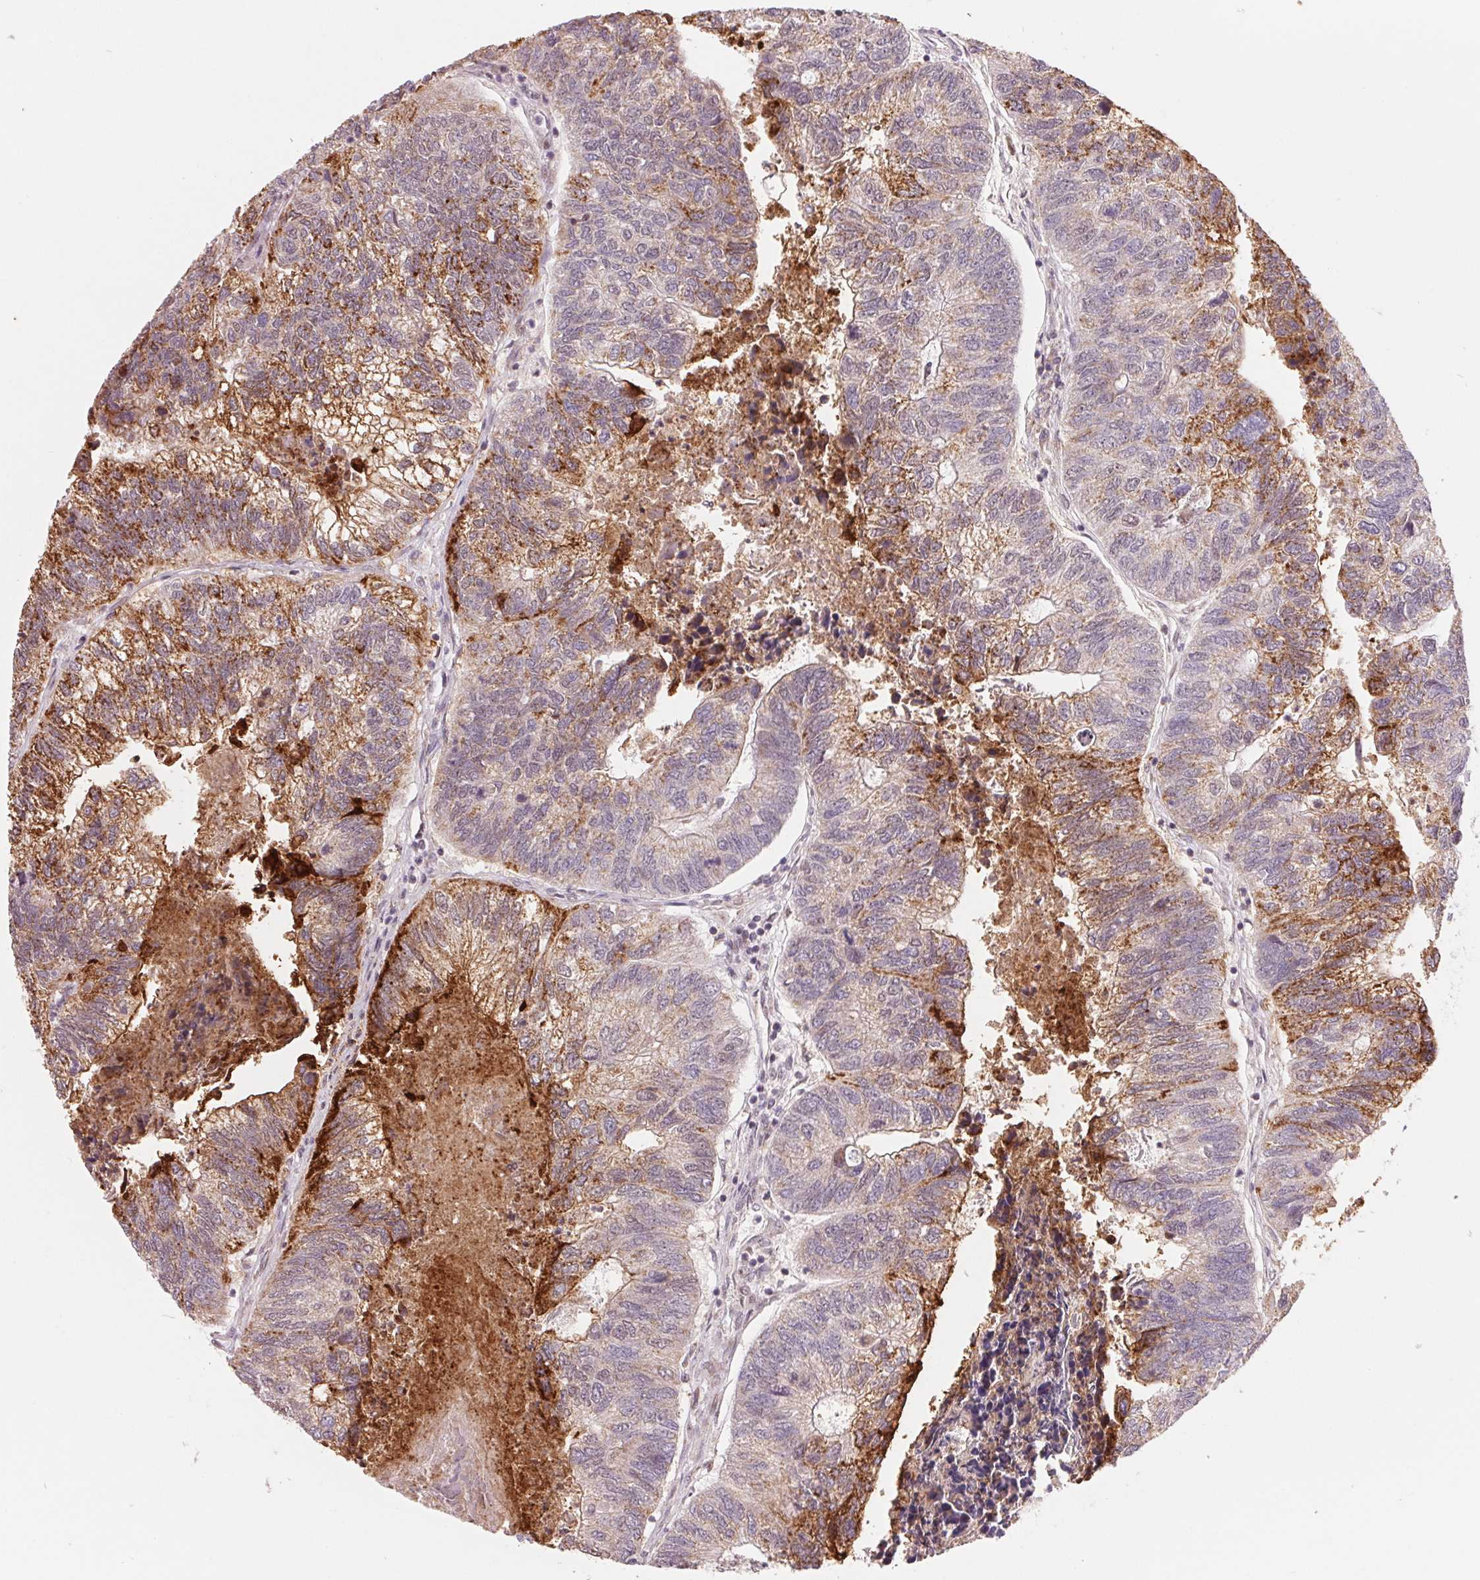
{"staining": {"intensity": "strong", "quantity": "<25%", "location": "cytoplasmic/membranous"}, "tissue": "colorectal cancer", "cell_type": "Tumor cells", "image_type": "cancer", "snomed": [{"axis": "morphology", "description": "Adenocarcinoma, NOS"}, {"axis": "topography", "description": "Colon"}], "caption": "Immunohistochemical staining of human colorectal cancer reveals strong cytoplasmic/membranous protein staining in about <25% of tumor cells. (Brightfield microscopy of DAB IHC at high magnification).", "gene": "ARHGAP32", "patient": {"sex": "female", "age": 67}}